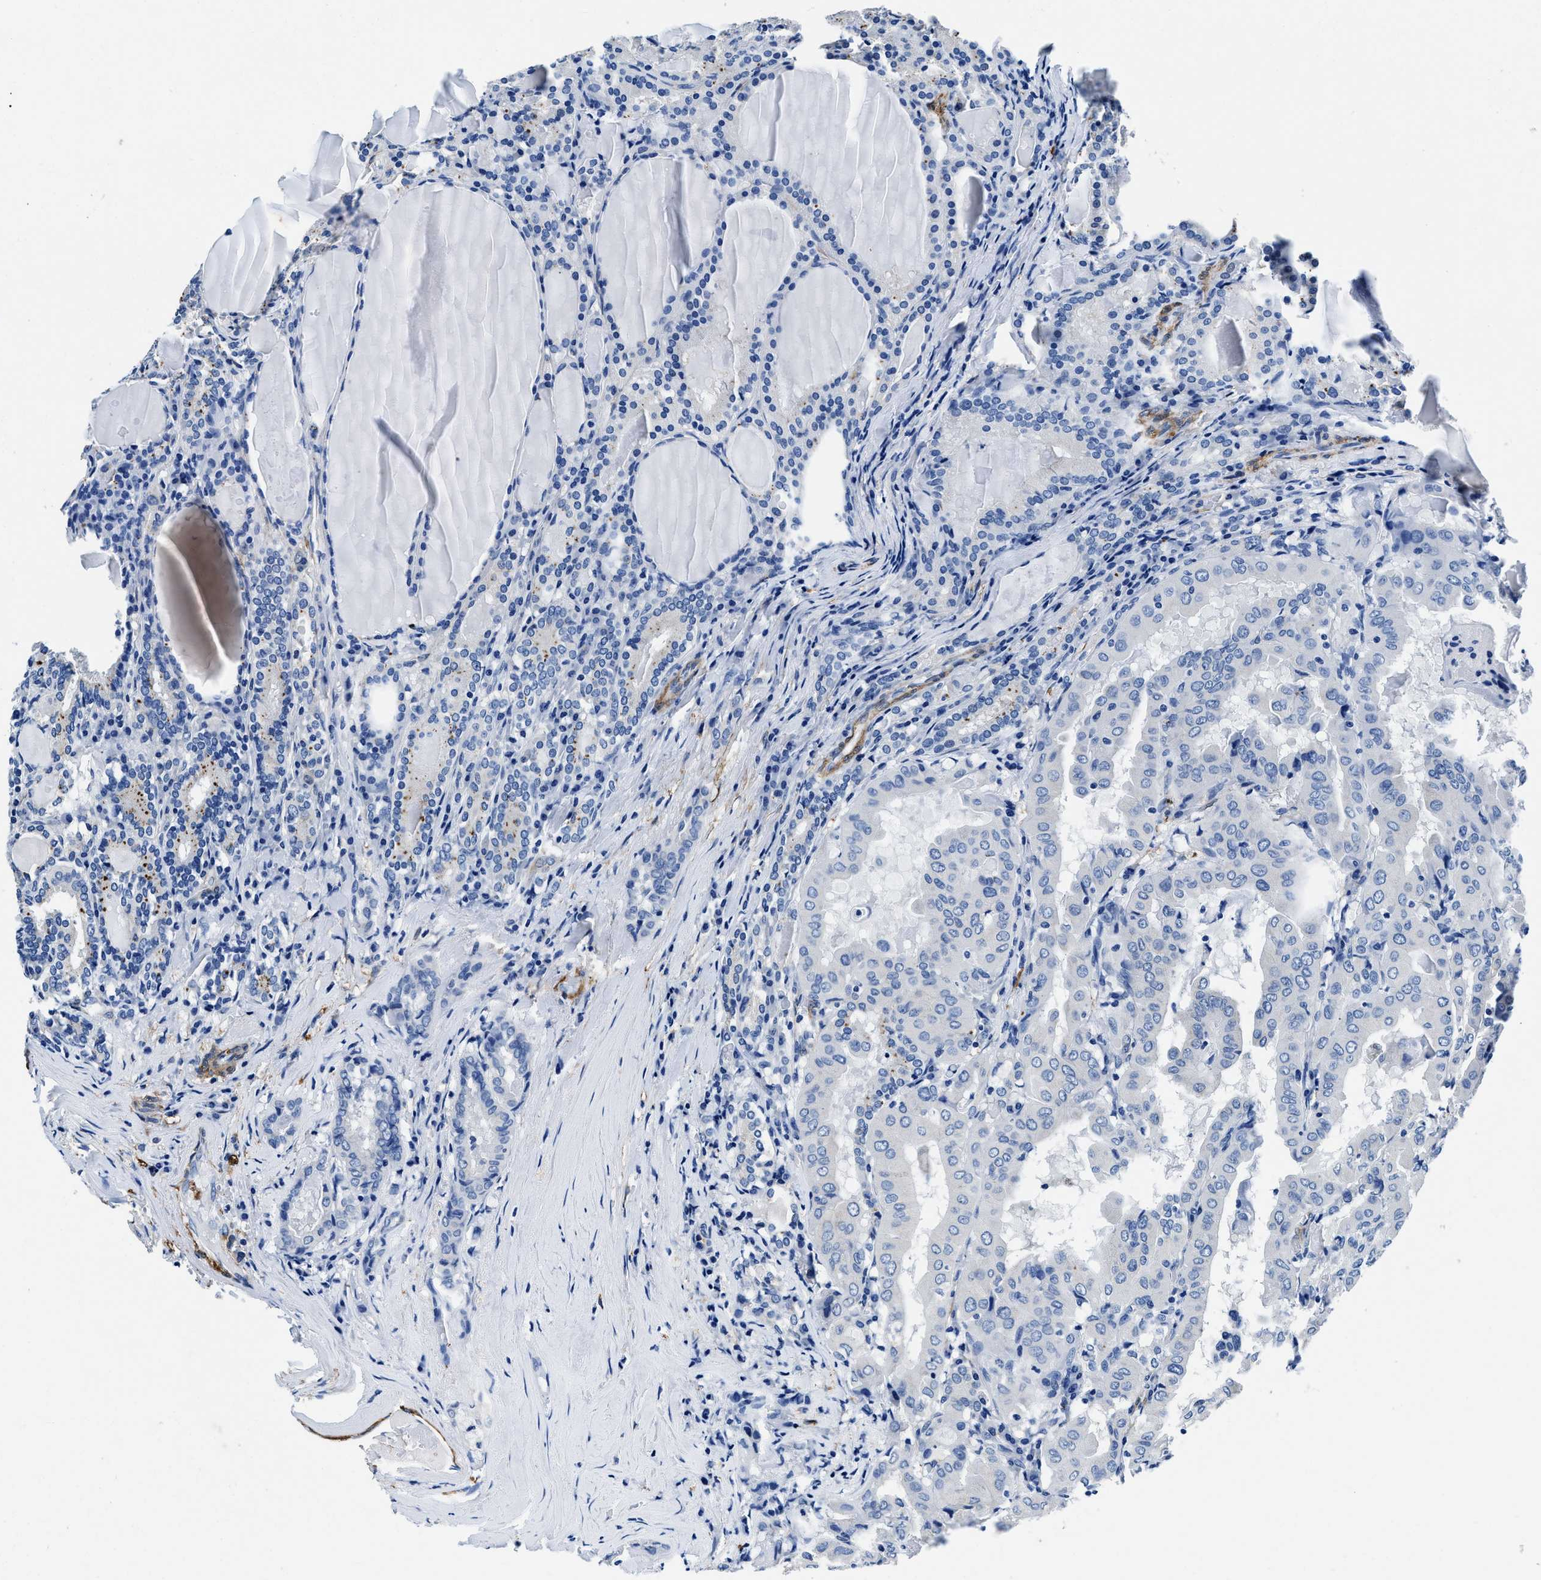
{"staining": {"intensity": "negative", "quantity": "none", "location": "none"}, "tissue": "thyroid cancer", "cell_type": "Tumor cells", "image_type": "cancer", "snomed": [{"axis": "morphology", "description": "Papillary adenocarcinoma, NOS"}, {"axis": "topography", "description": "Thyroid gland"}], "caption": "Thyroid papillary adenocarcinoma was stained to show a protein in brown. There is no significant staining in tumor cells. Brightfield microscopy of immunohistochemistry (IHC) stained with DAB (brown) and hematoxylin (blue), captured at high magnification.", "gene": "TEX261", "patient": {"sex": "female", "age": 42}}